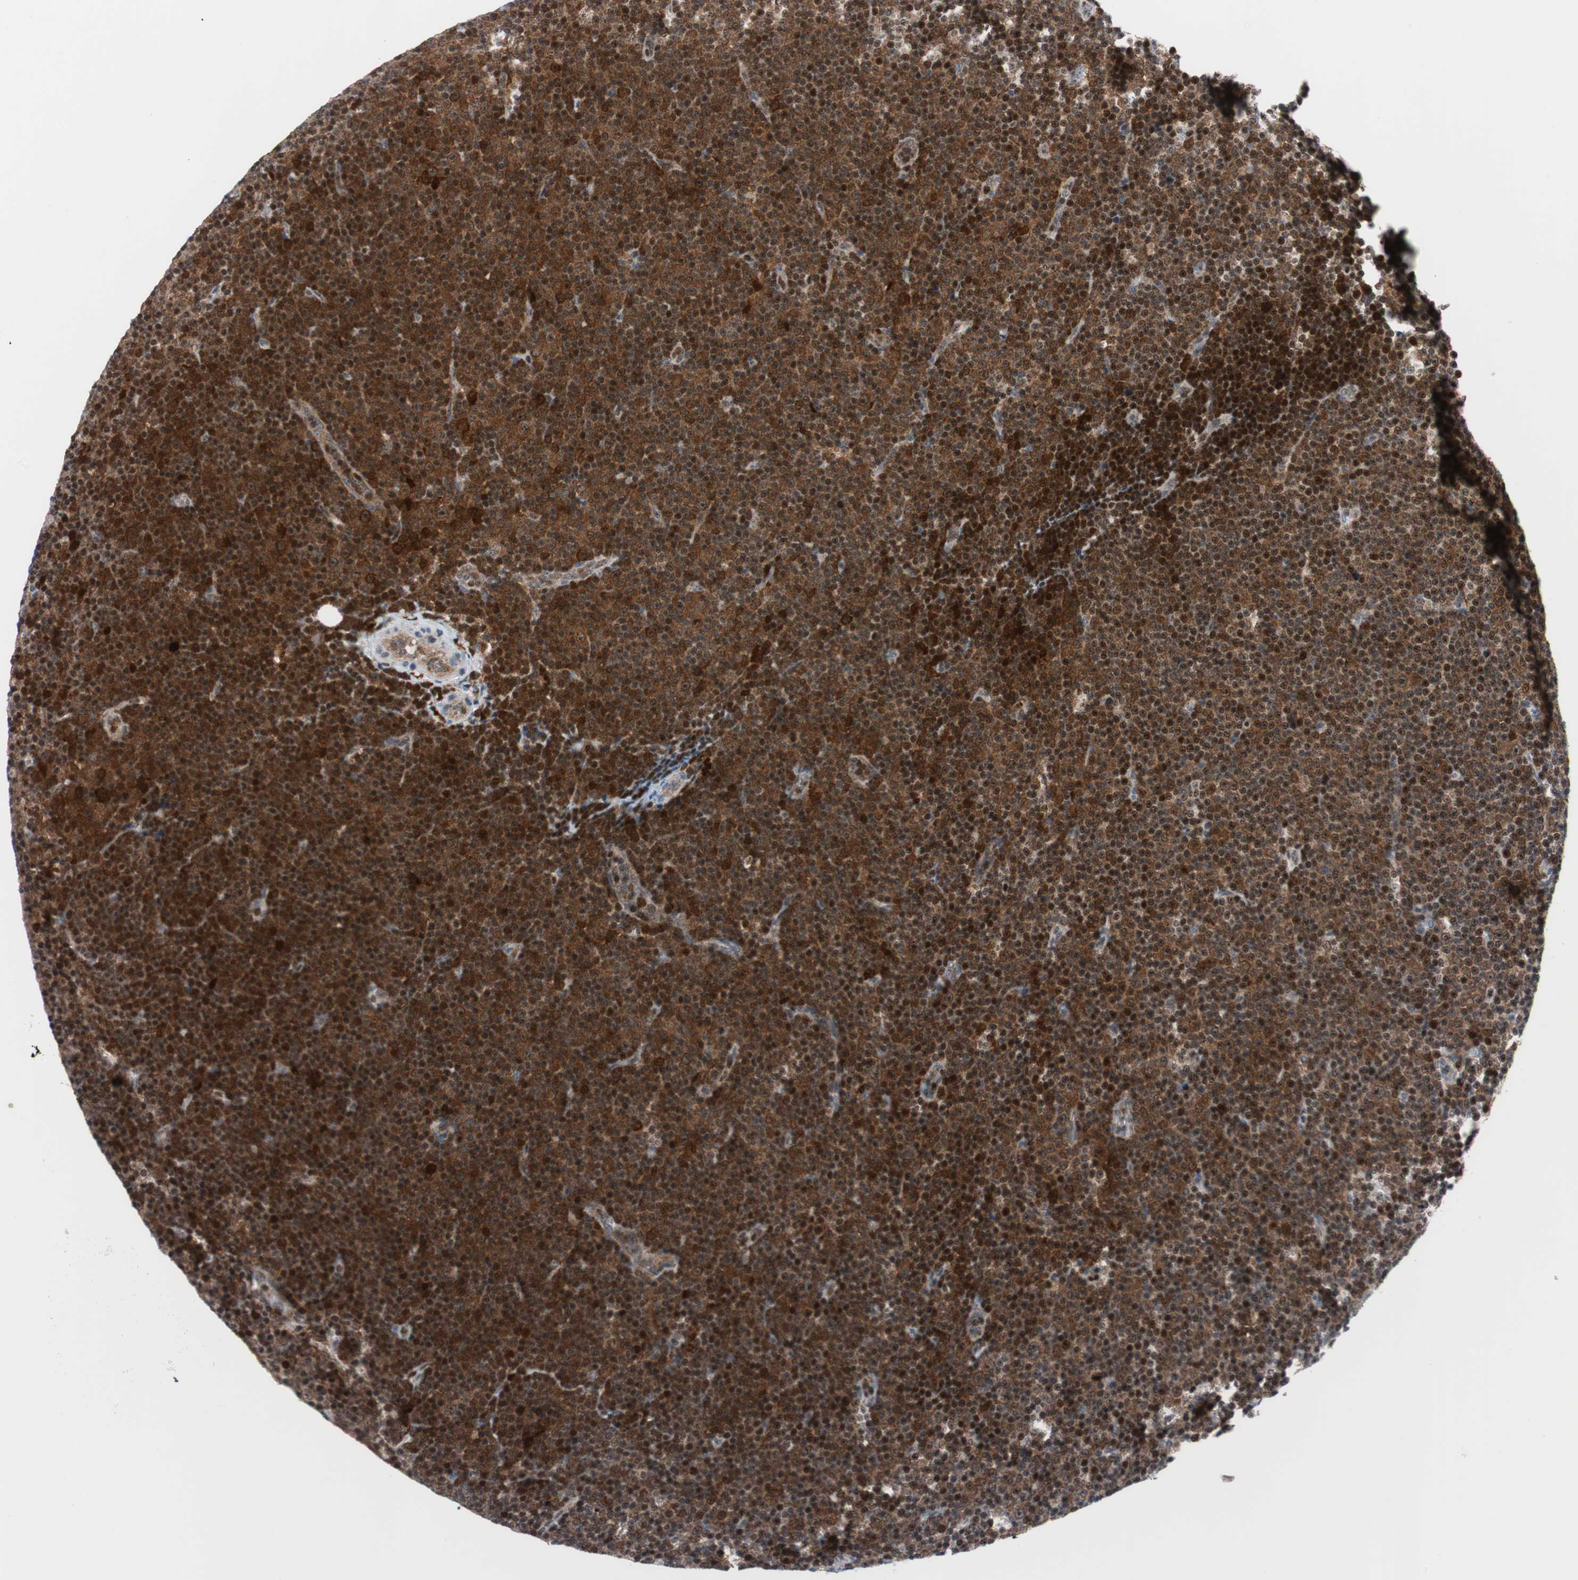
{"staining": {"intensity": "moderate", "quantity": ">75%", "location": "cytoplasmic/membranous,nuclear"}, "tissue": "lymphoma", "cell_type": "Tumor cells", "image_type": "cancer", "snomed": [{"axis": "morphology", "description": "Malignant lymphoma, non-Hodgkin's type, Low grade"}, {"axis": "topography", "description": "Lymph node"}], "caption": "This micrograph shows malignant lymphoma, non-Hodgkin's type (low-grade) stained with IHC to label a protein in brown. The cytoplasmic/membranous and nuclear of tumor cells show moderate positivity for the protein. Nuclei are counter-stained blue.", "gene": "RGS10", "patient": {"sex": "female", "age": 67}}